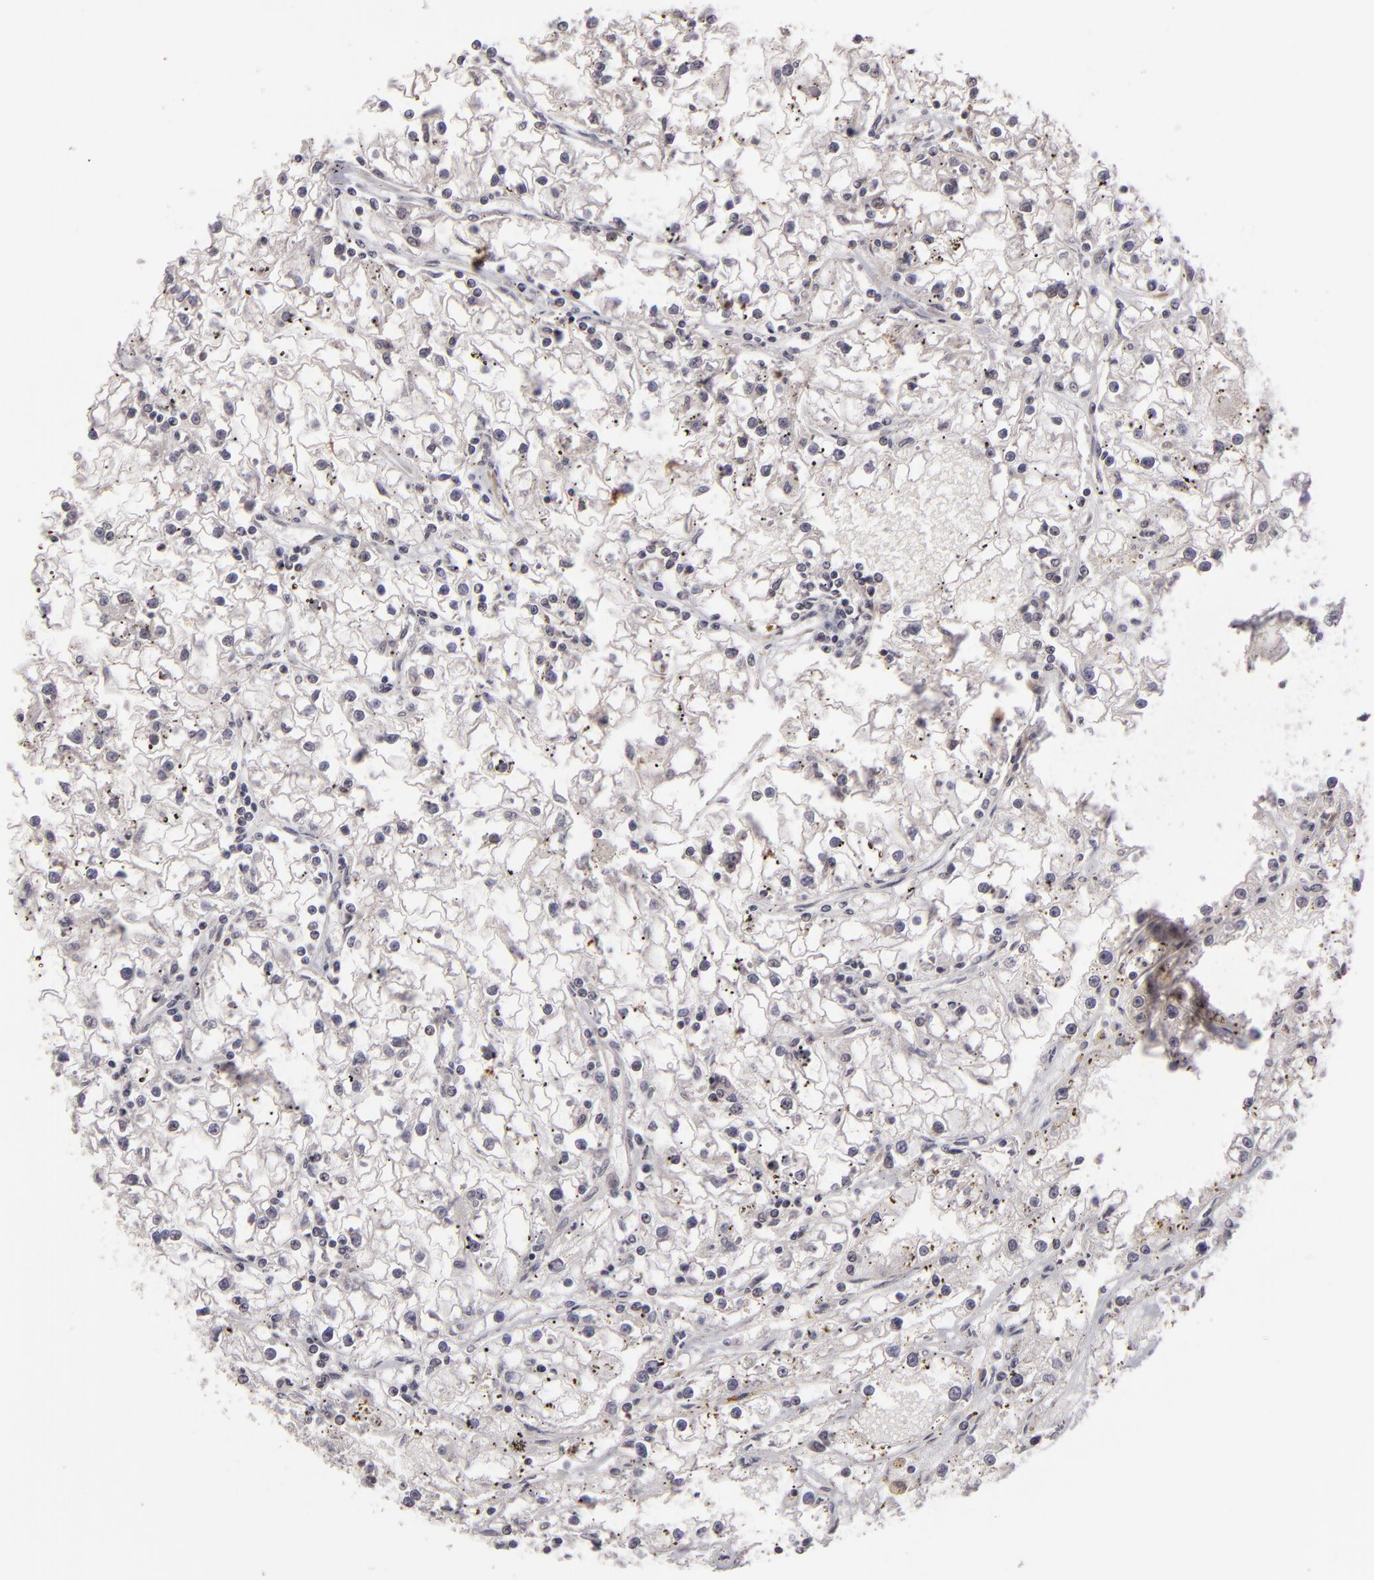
{"staining": {"intensity": "negative", "quantity": "none", "location": "none"}, "tissue": "renal cancer", "cell_type": "Tumor cells", "image_type": "cancer", "snomed": [{"axis": "morphology", "description": "Adenocarcinoma, NOS"}, {"axis": "topography", "description": "Kidney"}], "caption": "Histopathology image shows no significant protein expression in tumor cells of renal cancer.", "gene": "DFFA", "patient": {"sex": "male", "age": 56}}